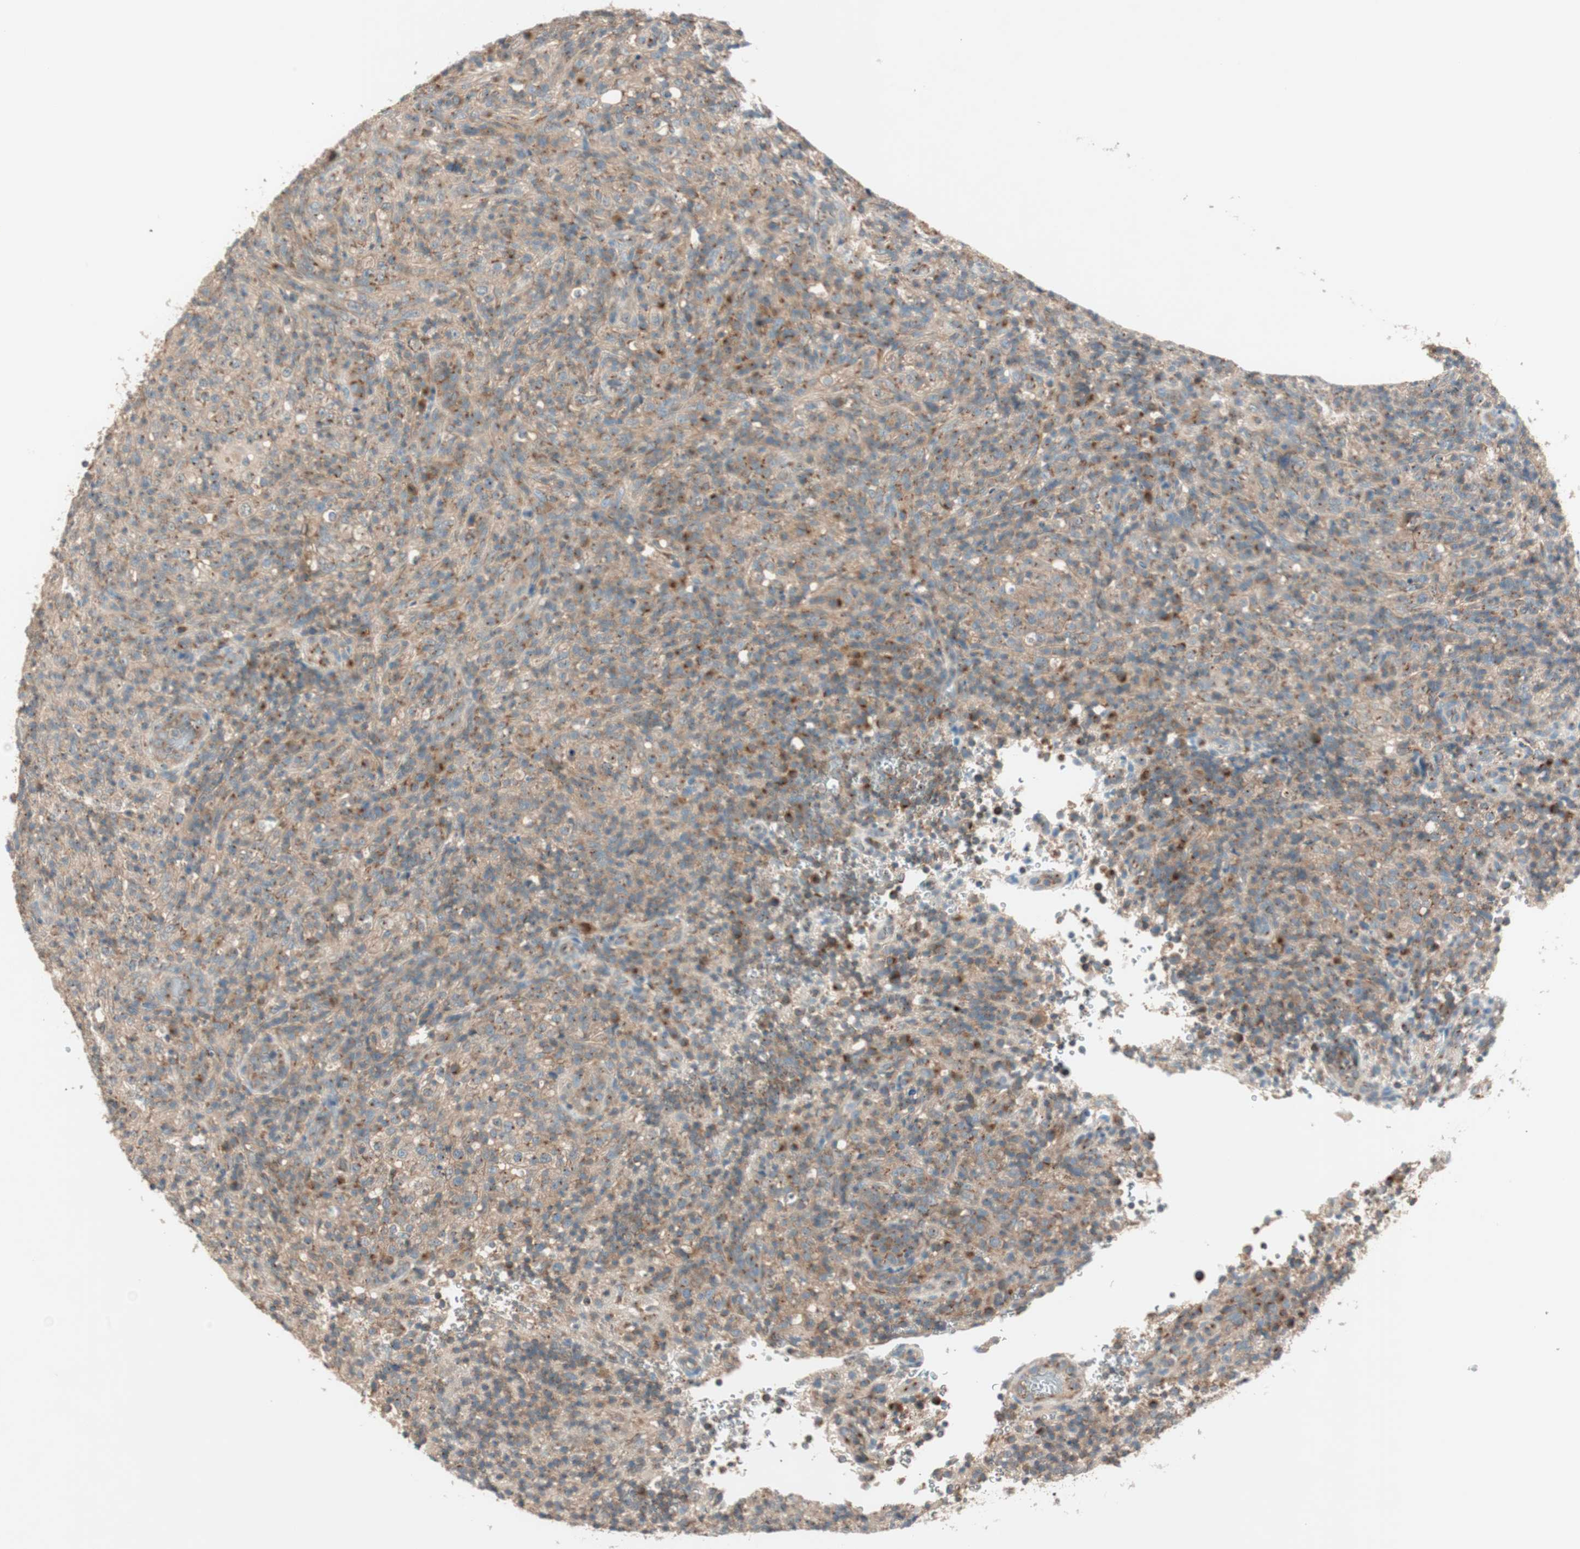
{"staining": {"intensity": "moderate", "quantity": ">75%", "location": "cytoplasmic/membranous"}, "tissue": "lymphoma", "cell_type": "Tumor cells", "image_type": "cancer", "snomed": [{"axis": "morphology", "description": "Malignant lymphoma, non-Hodgkin's type, High grade"}, {"axis": "topography", "description": "Lymph node"}], "caption": "Human lymphoma stained for a protein (brown) displays moderate cytoplasmic/membranous positive staining in approximately >75% of tumor cells.", "gene": "SEC16A", "patient": {"sex": "female", "age": 76}}